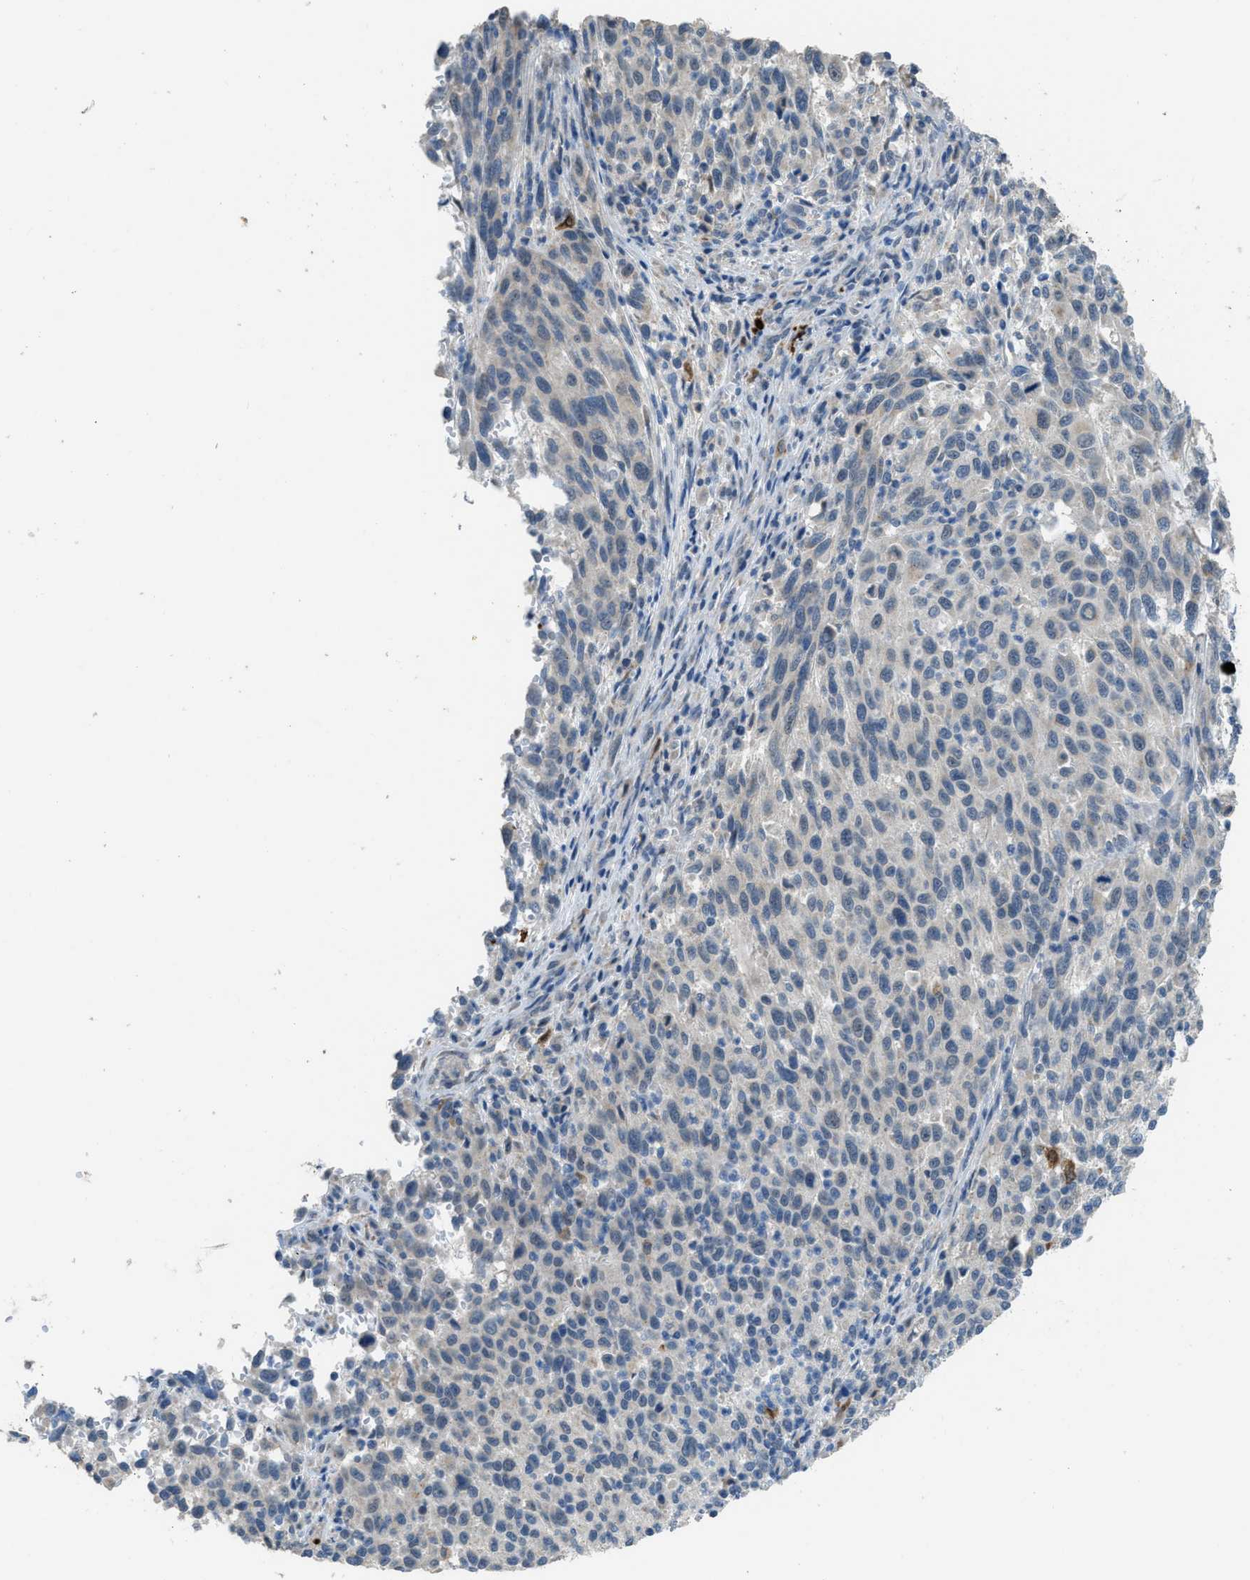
{"staining": {"intensity": "weak", "quantity": "<25%", "location": "cytoplasmic/membranous"}, "tissue": "melanoma", "cell_type": "Tumor cells", "image_type": "cancer", "snomed": [{"axis": "morphology", "description": "Malignant melanoma, Metastatic site"}, {"axis": "topography", "description": "Lymph node"}], "caption": "High power microscopy image of an immunohistochemistry (IHC) micrograph of malignant melanoma (metastatic site), revealing no significant positivity in tumor cells.", "gene": "TIMD4", "patient": {"sex": "male", "age": 61}}